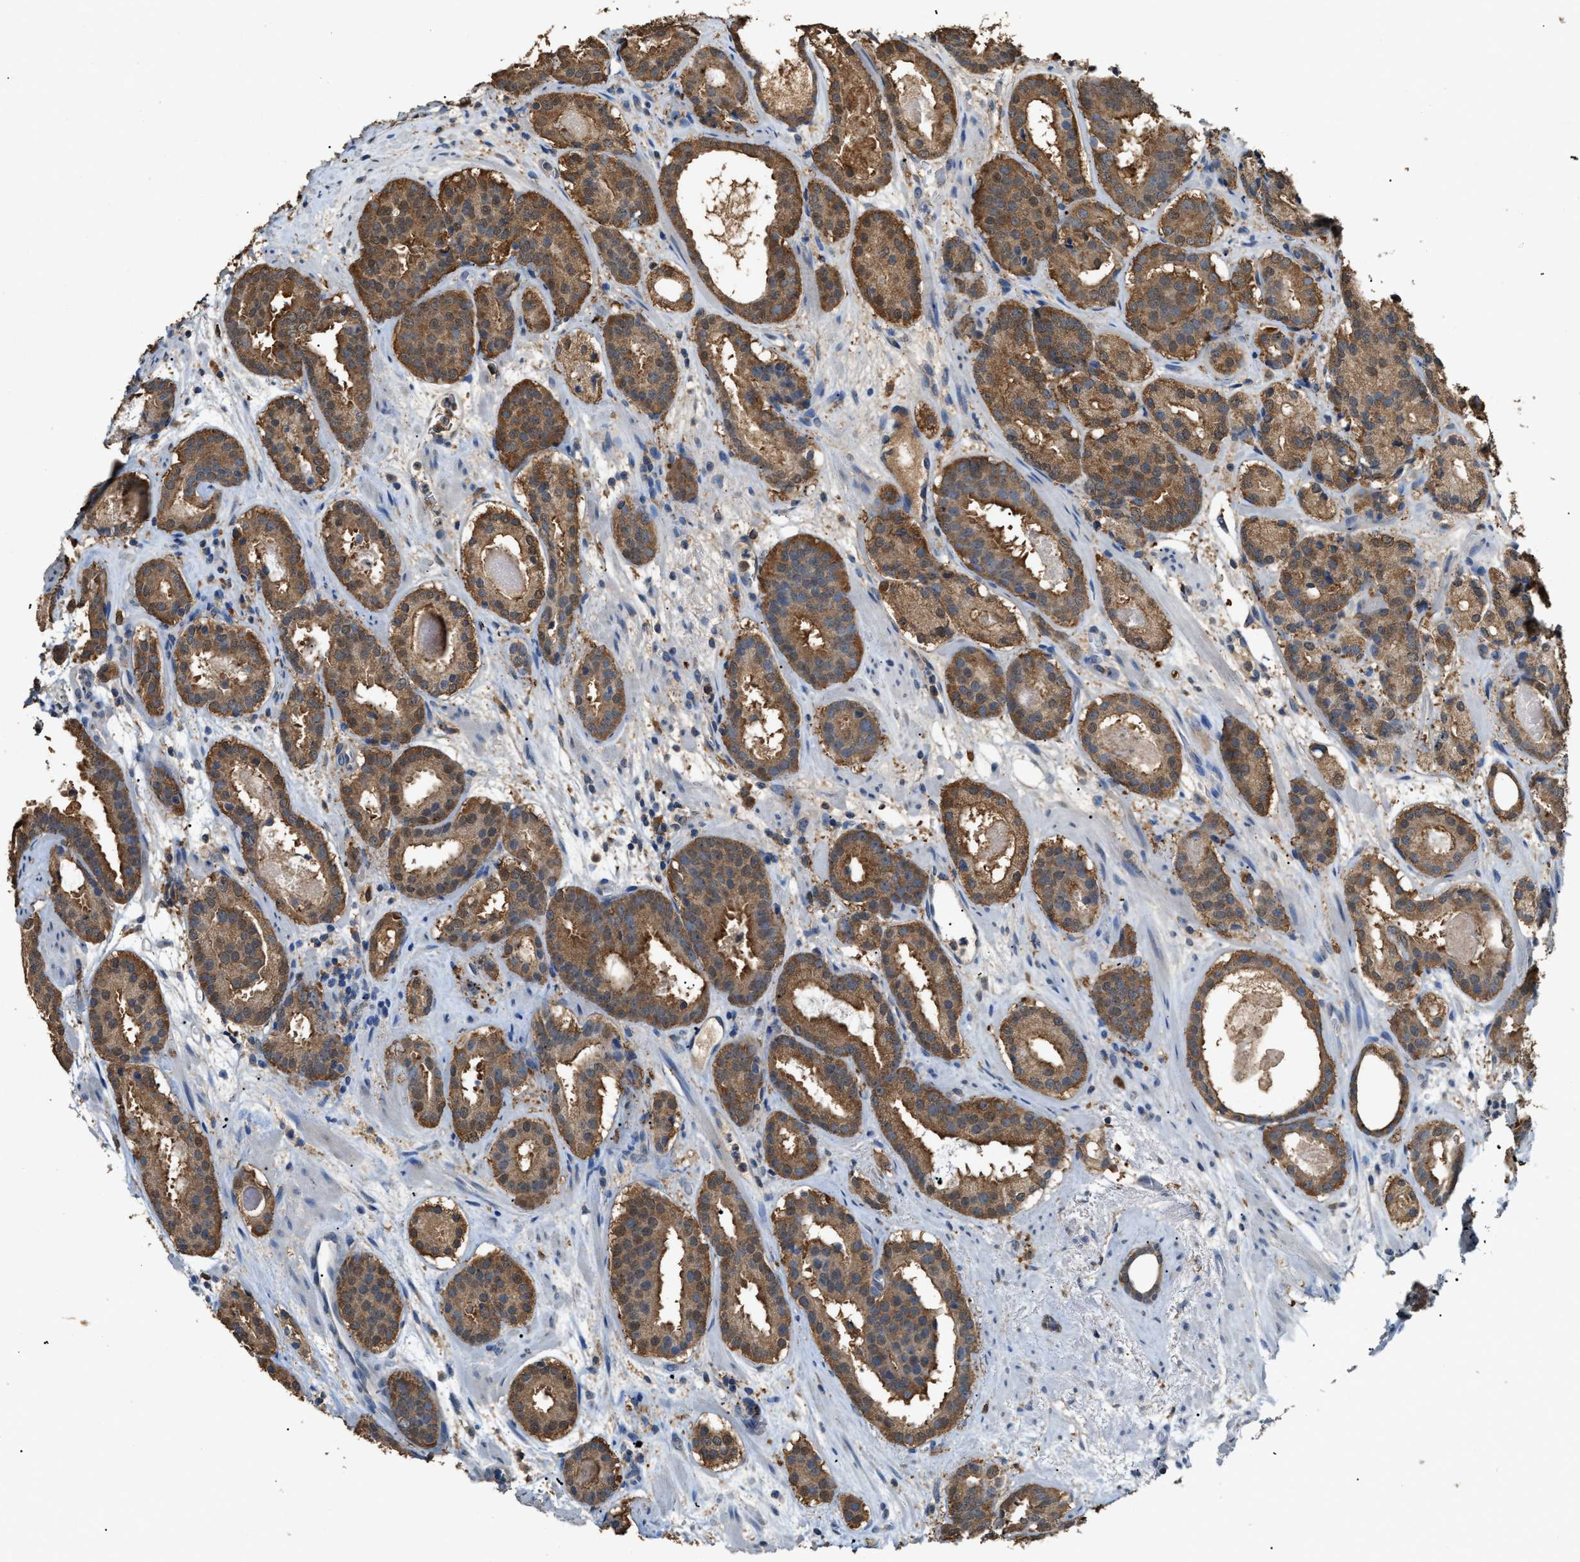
{"staining": {"intensity": "strong", "quantity": ">75%", "location": "cytoplasmic/membranous"}, "tissue": "prostate cancer", "cell_type": "Tumor cells", "image_type": "cancer", "snomed": [{"axis": "morphology", "description": "Adenocarcinoma, Low grade"}, {"axis": "topography", "description": "Prostate"}], "caption": "Prostate cancer (low-grade adenocarcinoma) stained with a protein marker reveals strong staining in tumor cells.", "gene": "GCN1", "patient": {"sex": "male", "age": 69}}